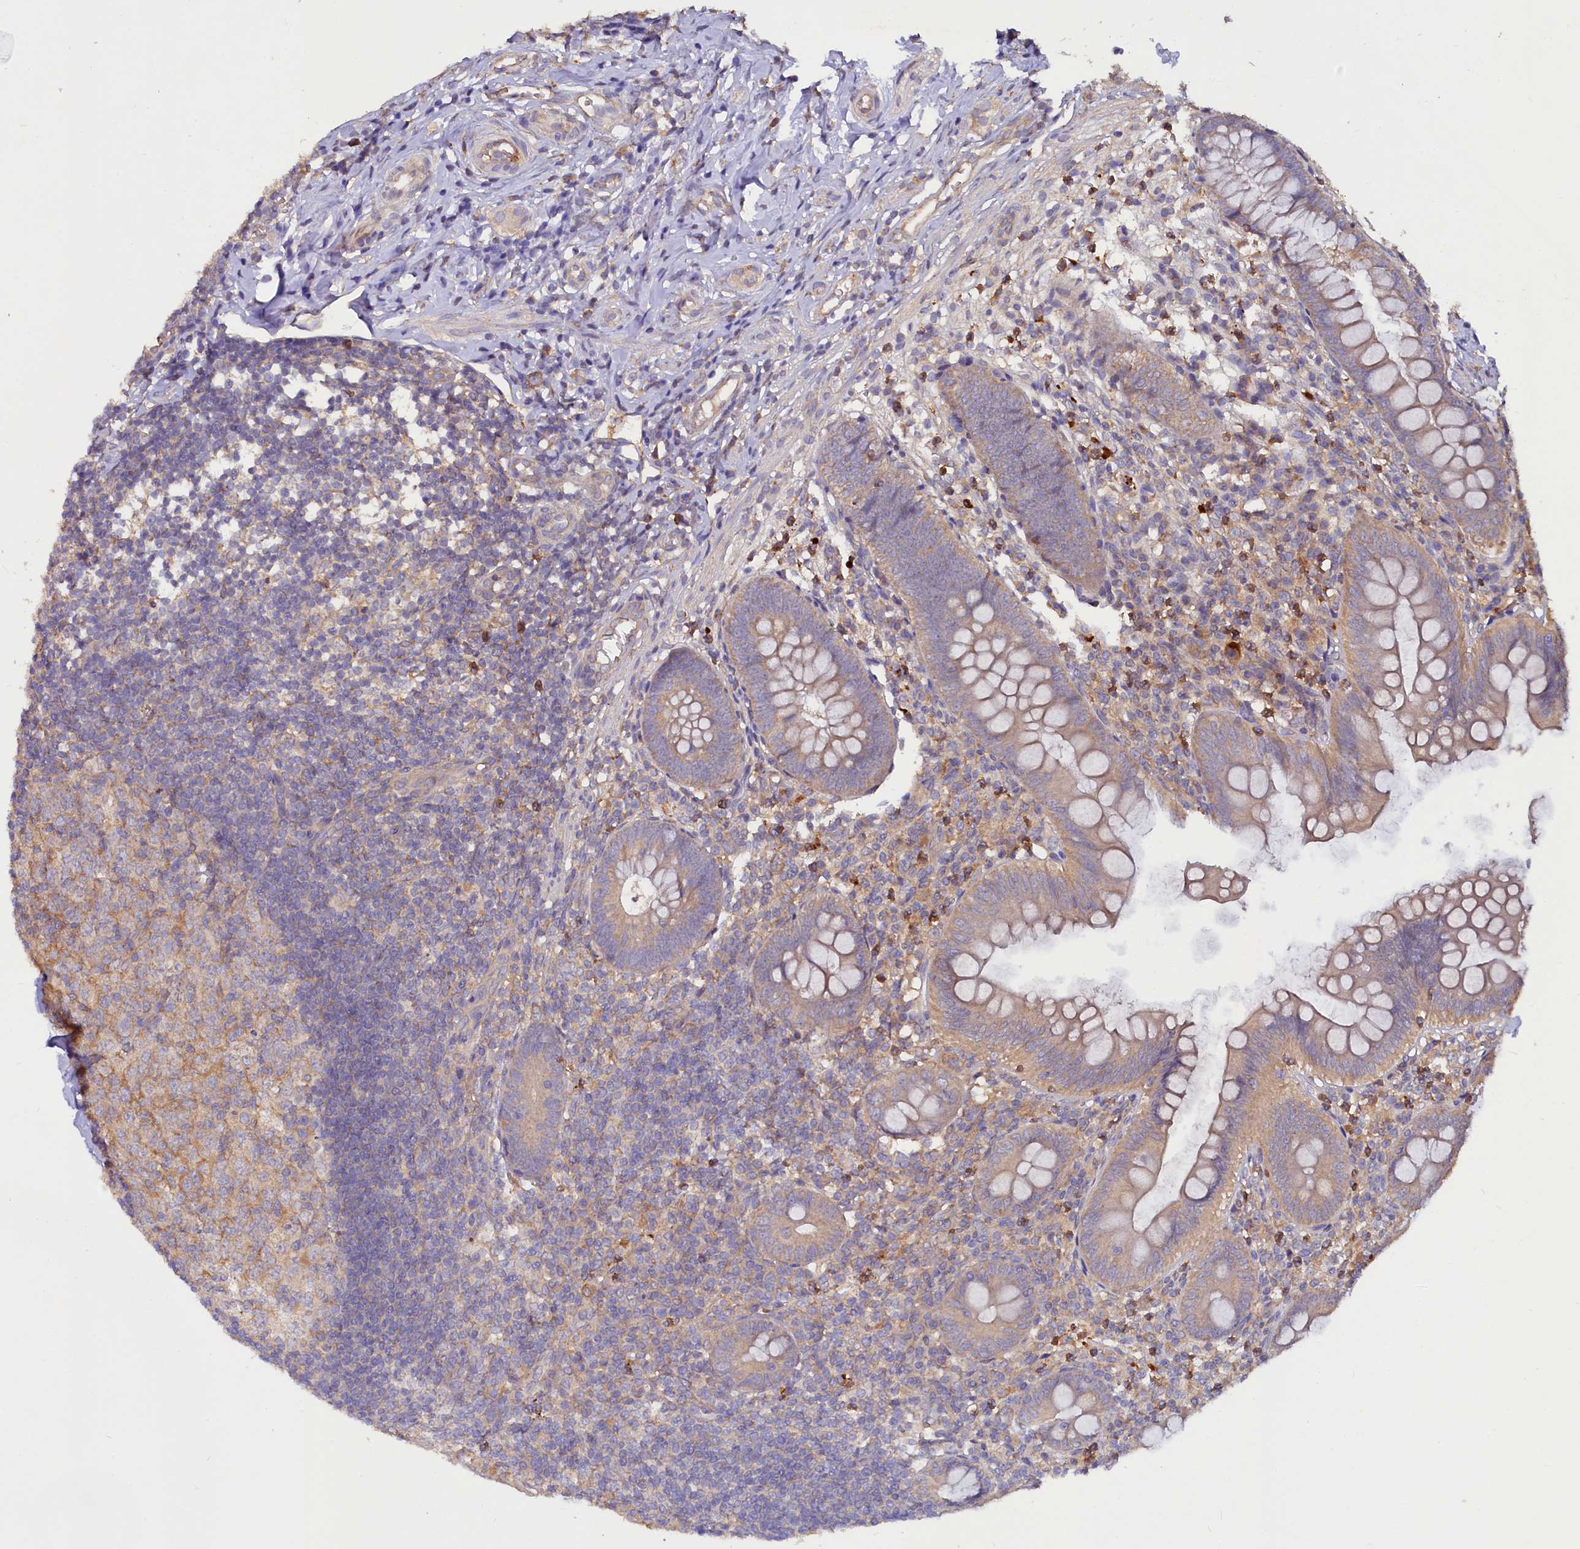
{"staining": {"intensity": "weak", "quantity": "25%-75%", "location": "cytoplasmic/membranous"}, "tissue": "appendix", "cell_type": "Glandular cells", "image_type": "normal", "snomed": [{"axis": "morphology", "description": "Normal tissue, NOS"}, {"axis": "topography", "description": "Appendix"}], "caption": "DAB immunohistochemical staining of benign appendix demonstrates weak cytoplasmic/membranous protein expression in approximately 25%-75% of glandular cells.", "gene": "ETFBKMT", "patient": {"sex": "male", "age": 14}}